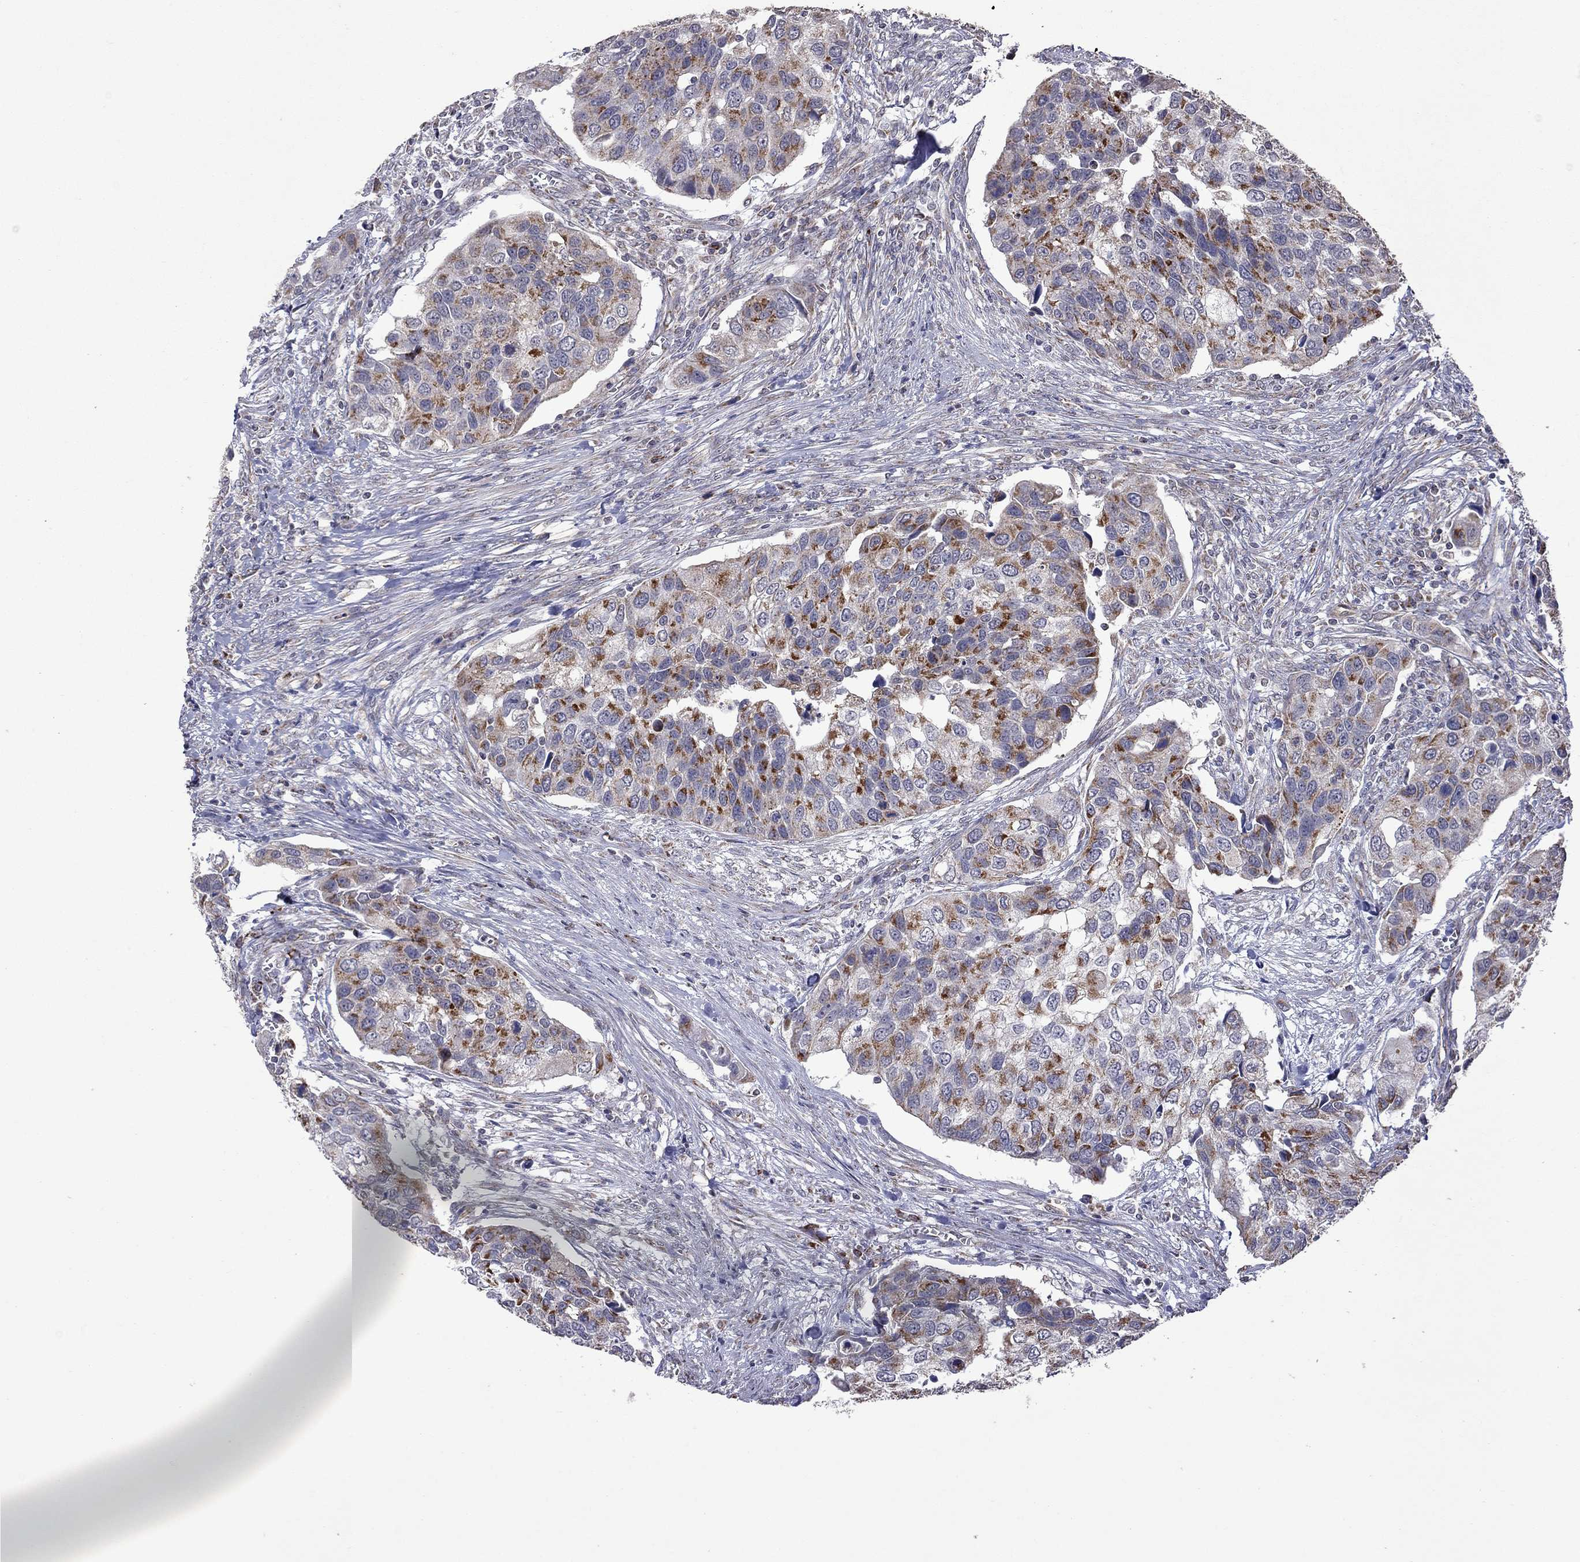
{"staining": {"intensity": "strong", "quantity": "25%-75%", "location": "cytoplasmic/membranous"}, "tissue": "urothelial cancer", "cell_type": "Tumor cells", "image_type": "cancer", "snomed": [{"axis": "morphology", "description": "Urothelial carcinoma, High grade"}, {"axis": "topography", "description": "Urinary bladder"}], "caption": "Immunohistochemical staining of human urothelial cancer demonstrates high levels of strong cytoplasmic/membranous protein staining in about 25%-75% of tumor cells.", "gene": "NDUFB1", "patient": {"sex": "male", "age": 60}}